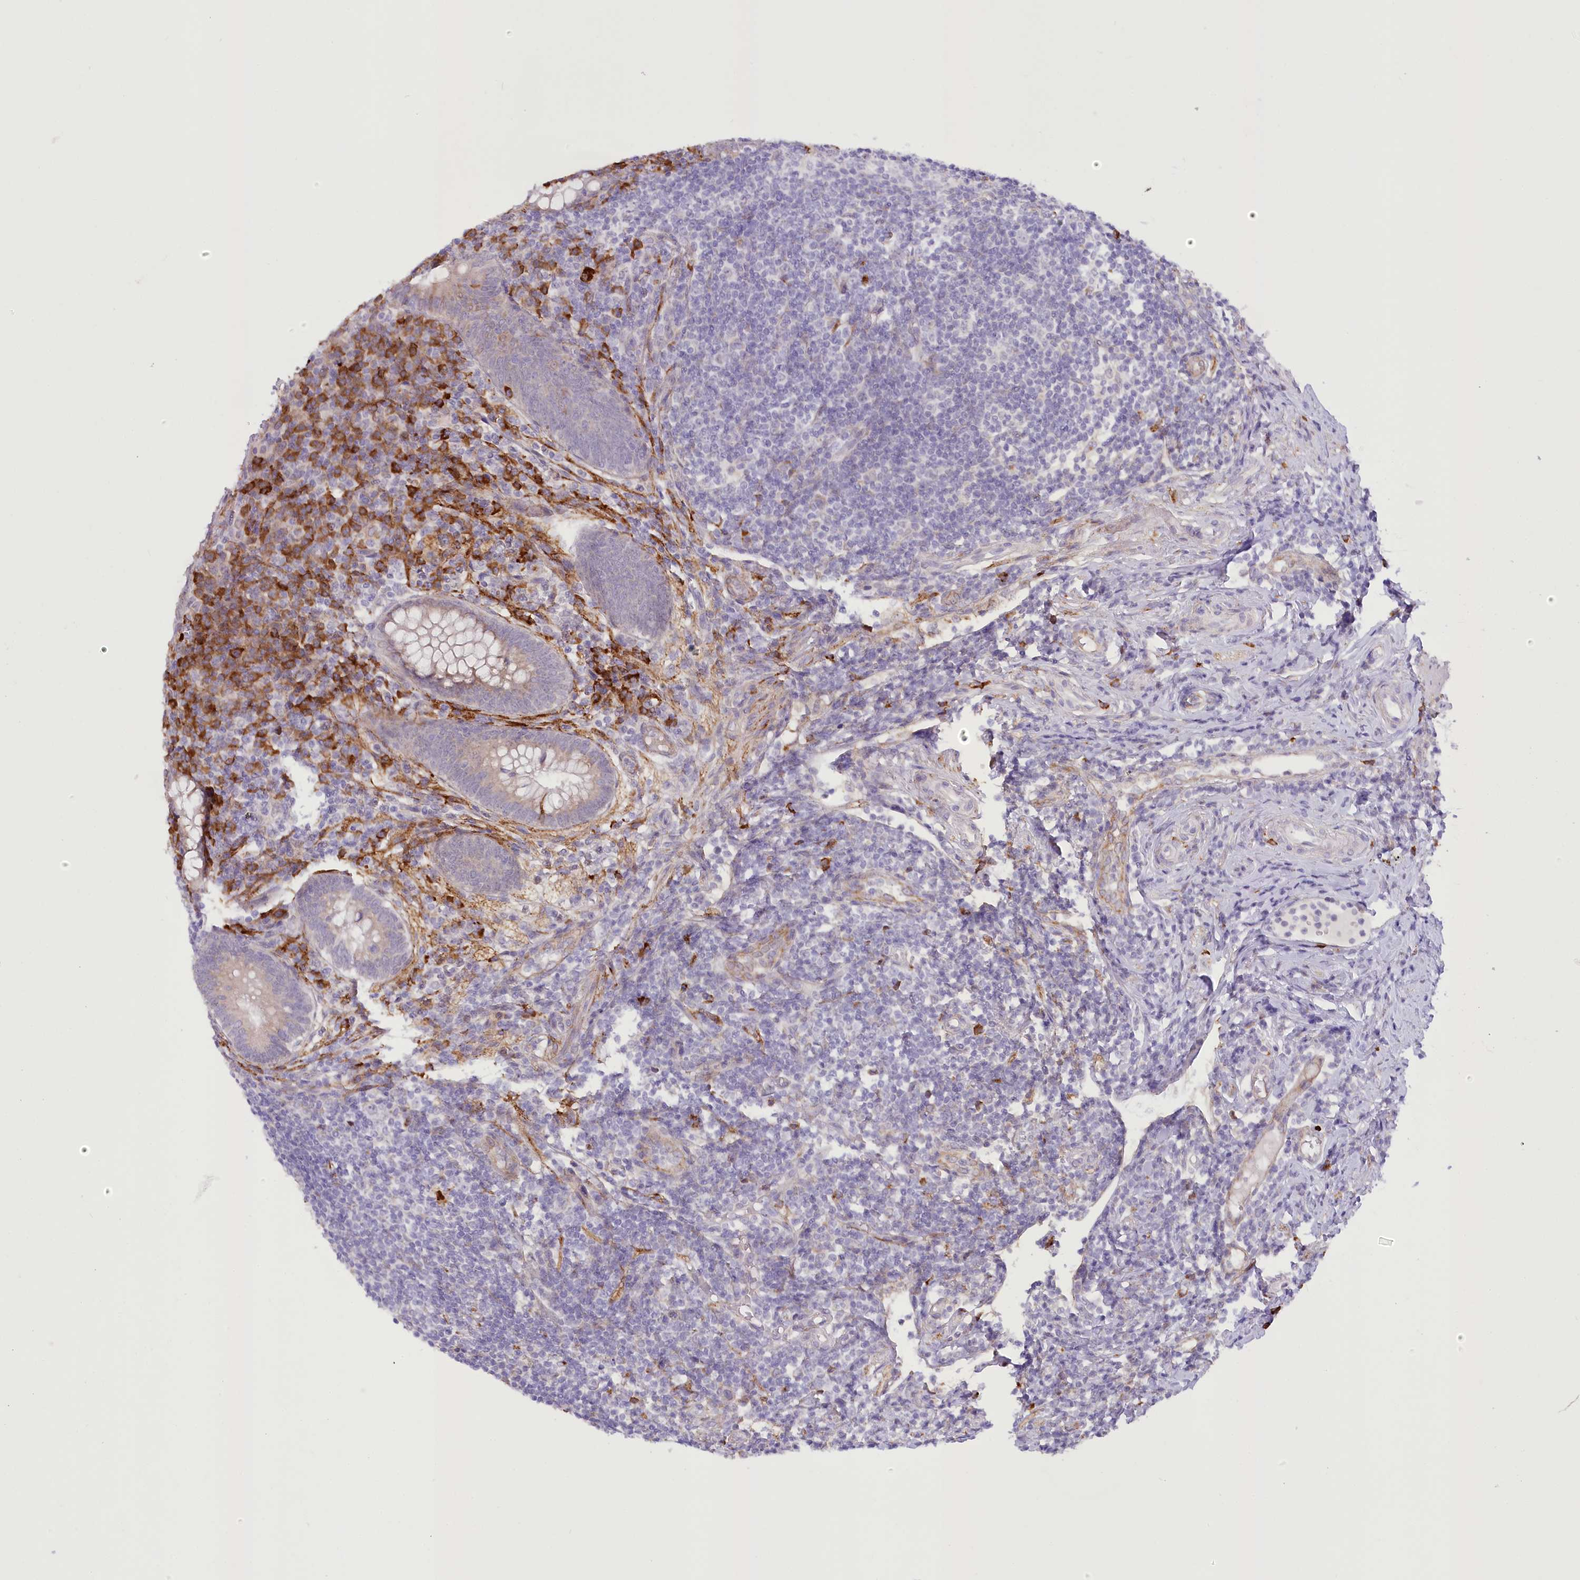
{"staining": {"intensity": "weak", "quantity": "<25%", "location": "cytoplasmic/membranous"}, "tissue": "appendix", "cell_type": "Glandular cells", "image_type": "normal", "snomed": [{"axis": "morphology", "description": "Normal tissue, NOS"}, {"axis": "topography", "description": "Appendix"}], "caption": "This micrograph is of unremarkable appendix stained with IHC to label a protein in brown with the nuclei are counter-stained blue. There is no positivity in glandular cells.", "gene": "NCKAP5", "patient": {"sex": "female", "age": 33}}